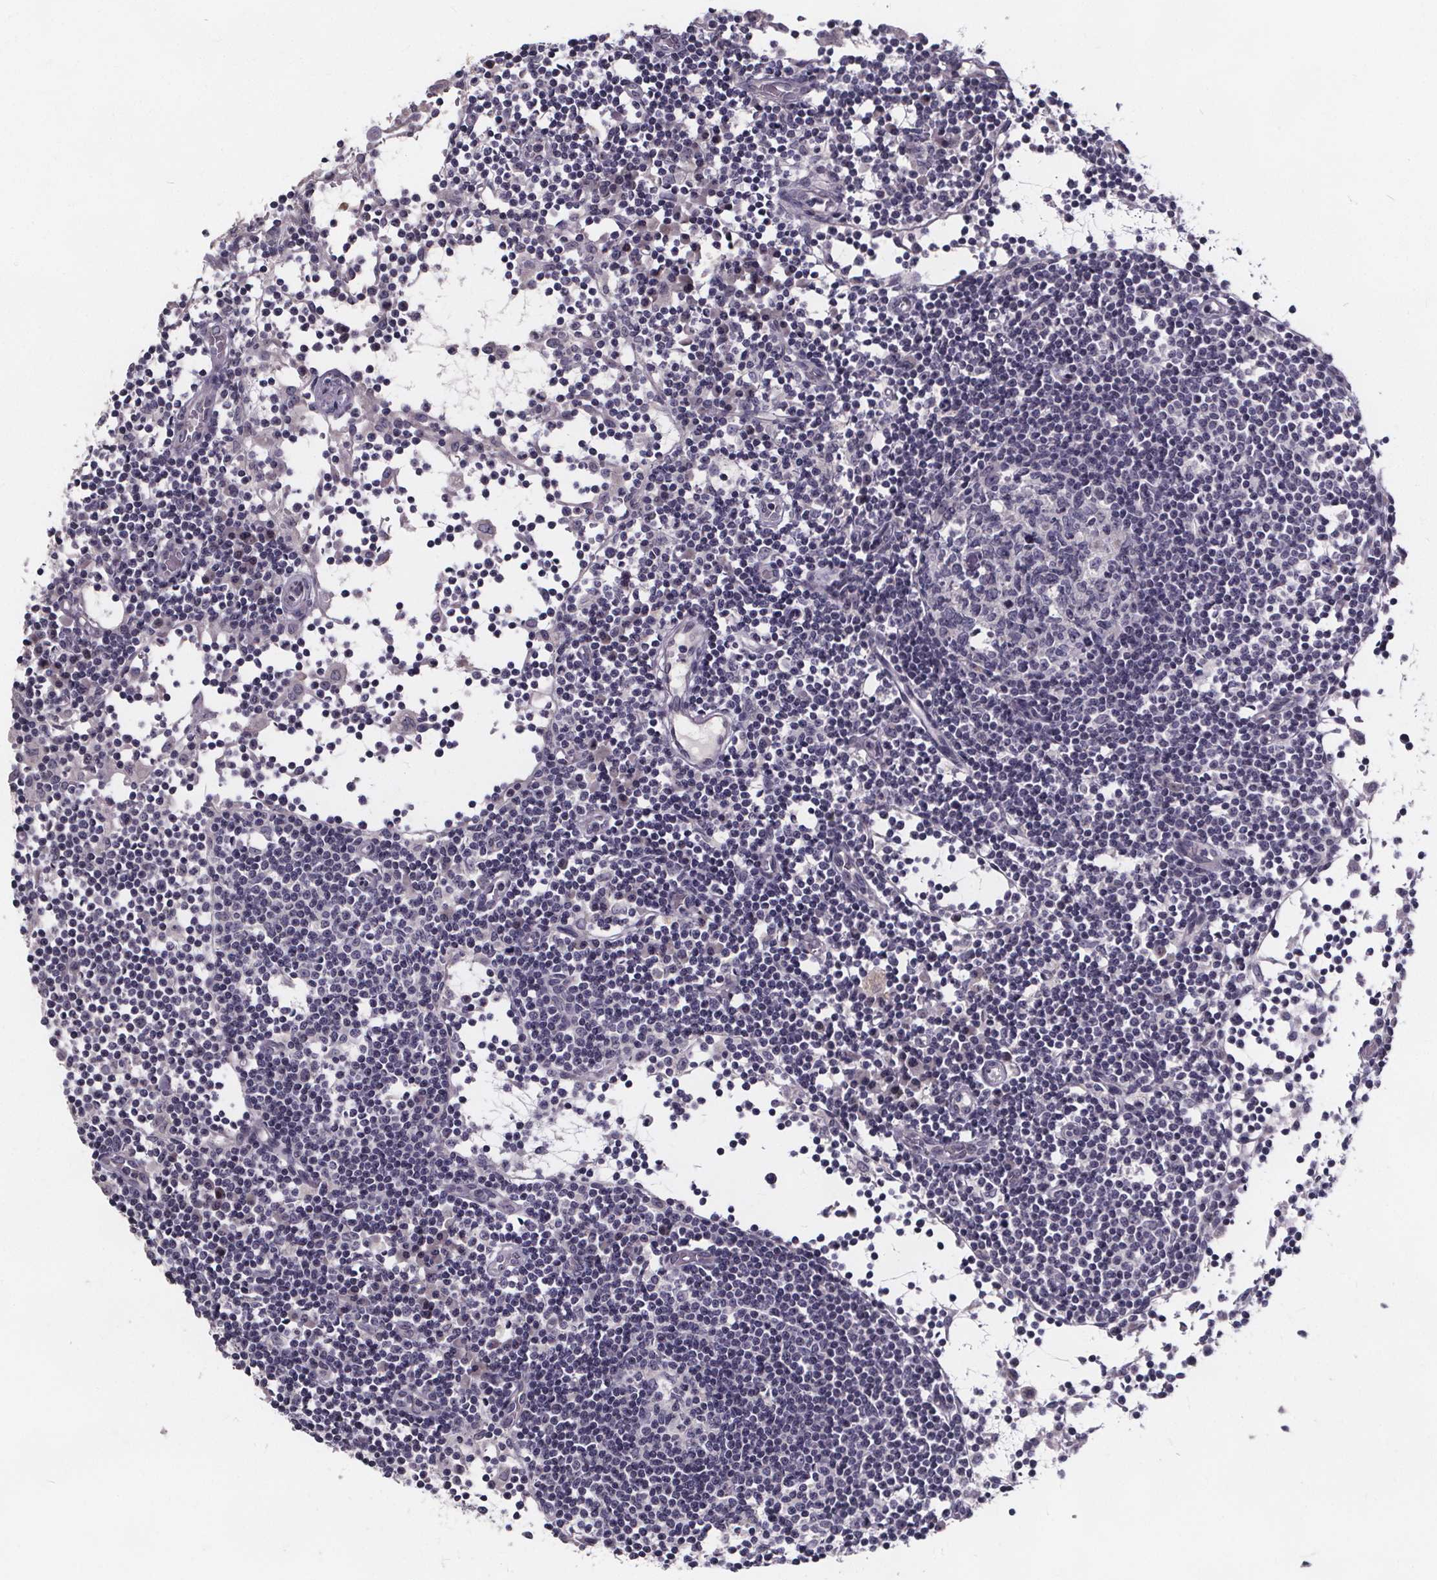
{"staining": {"intensity": "negative", "quantity": "none", "location": "none"}, "tissue": "lymph node", "cell_type": "Germinal center cells", "image_type": "normal", "snomed": [{"axis": "morphology", "description": "Normal tissue, NOS"}, {"axis": "topography", "description": "Lymph node"}], "caption": "The immunohistochemistry (IHC) image has no significant positivity in germinal center cells of lymph node. (Brightfield microscopy of DAB (3,3'-diaminobenzidine) immunohistochemistry (IHC) at high magnification).", "gene": "FAM181B", "patient": {"sex": "female", "age": 72}}